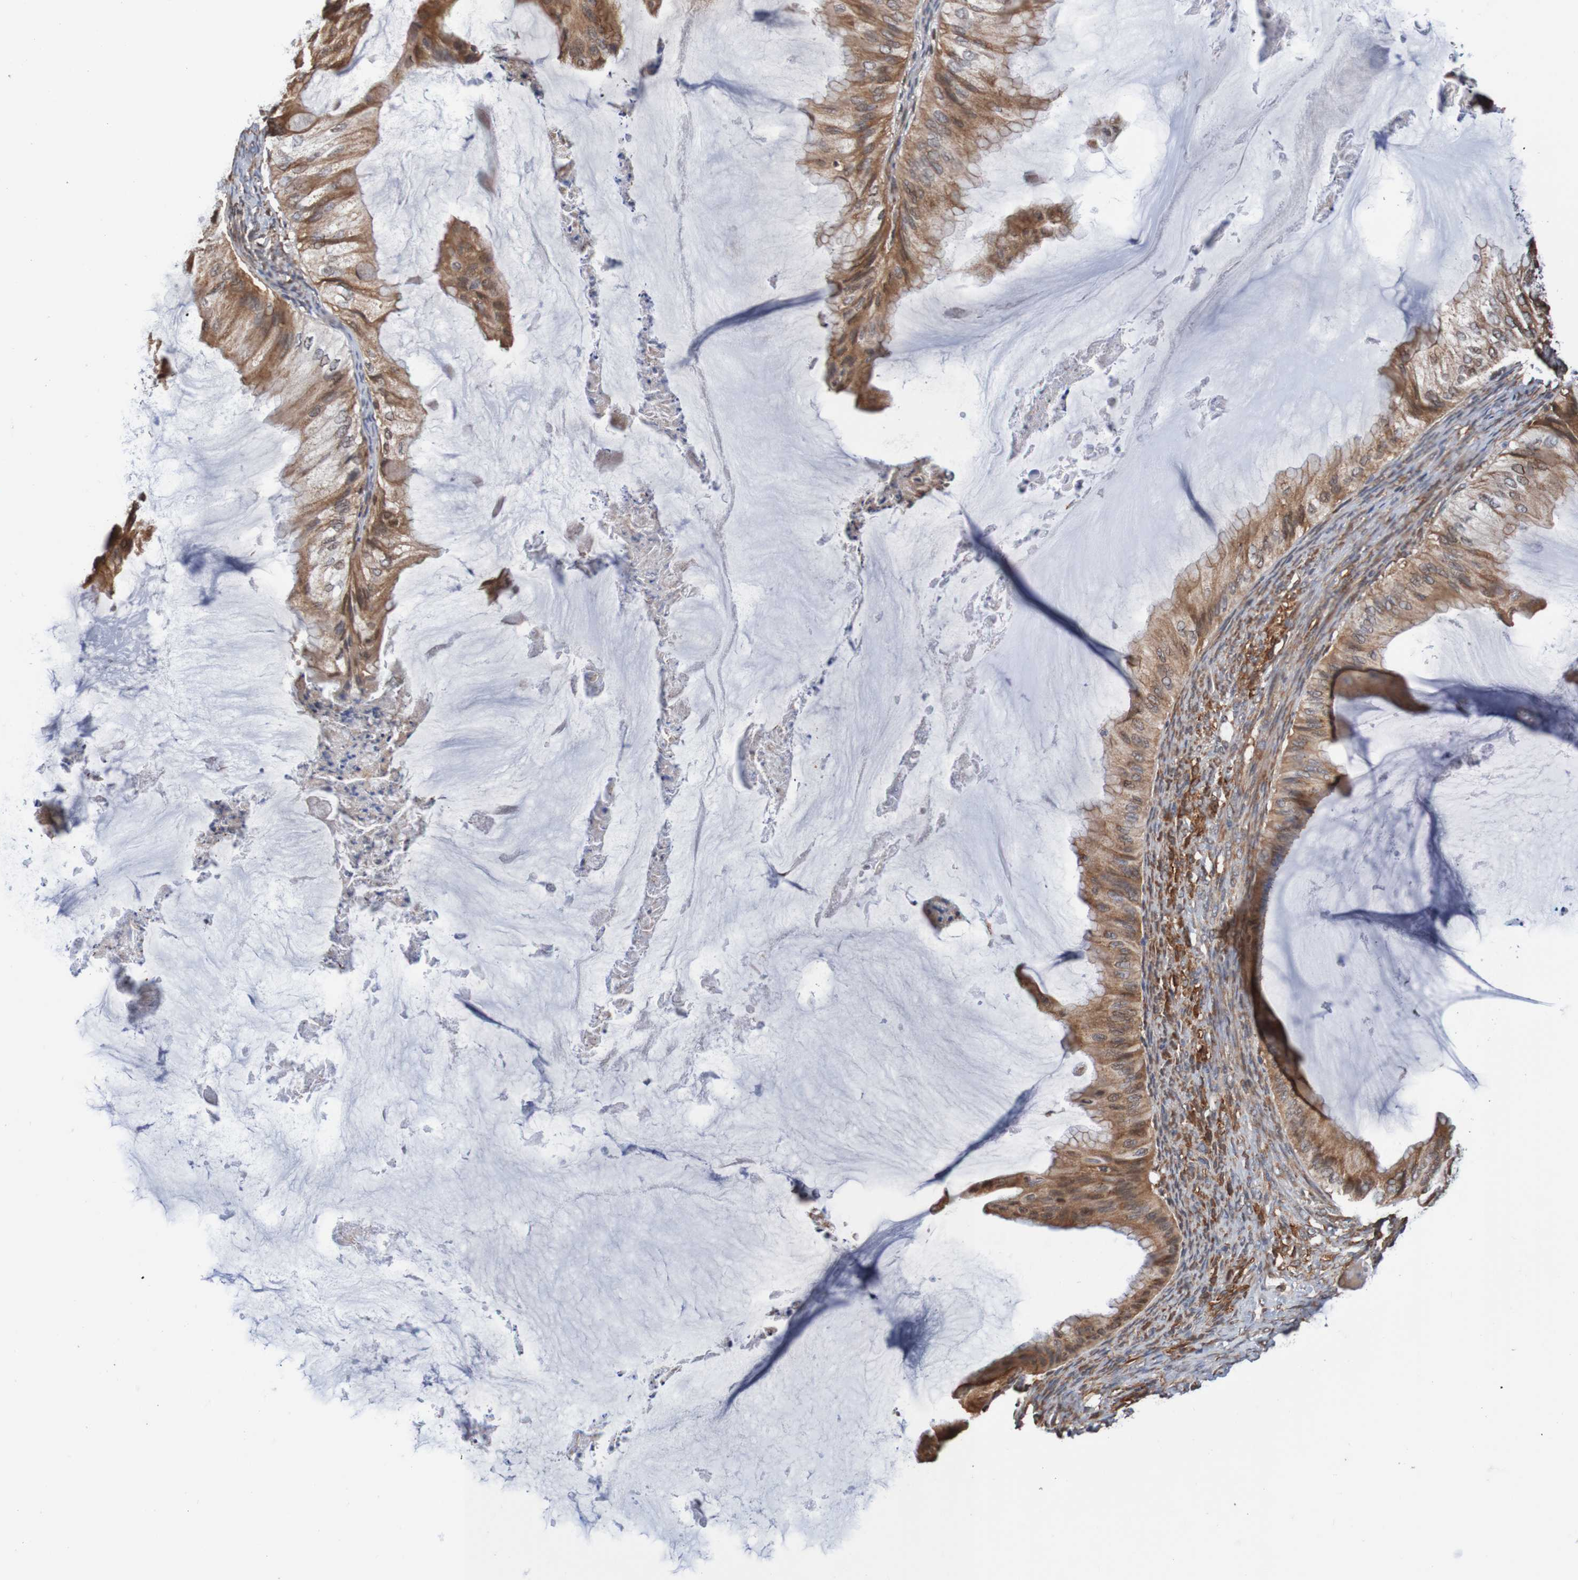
{"staining": {"intensity": "moderate", "quantity": ">75%", "location": "cytoplasmic/membranous"}, "tissue": "ovarian cancer", "cell_type": "Tumor cells", "image_type": "cancer", "snomed": [{"axis": "morphology", "description": "Cystadenocarcinoma, mucinous, NOS"}, {"axis": "topography", "description": "Ovary"}], "caption": "IHC (DAB (3,3'-diaminobenzidine)) staining of human ovarian mucinous cystadenocarcinoma exhibits moderate cytoplasmic/membranous protein expression in about >75% of tumor cells.", "gene": "AXIN1", "patient": {"sex": "female", "age": 61}}